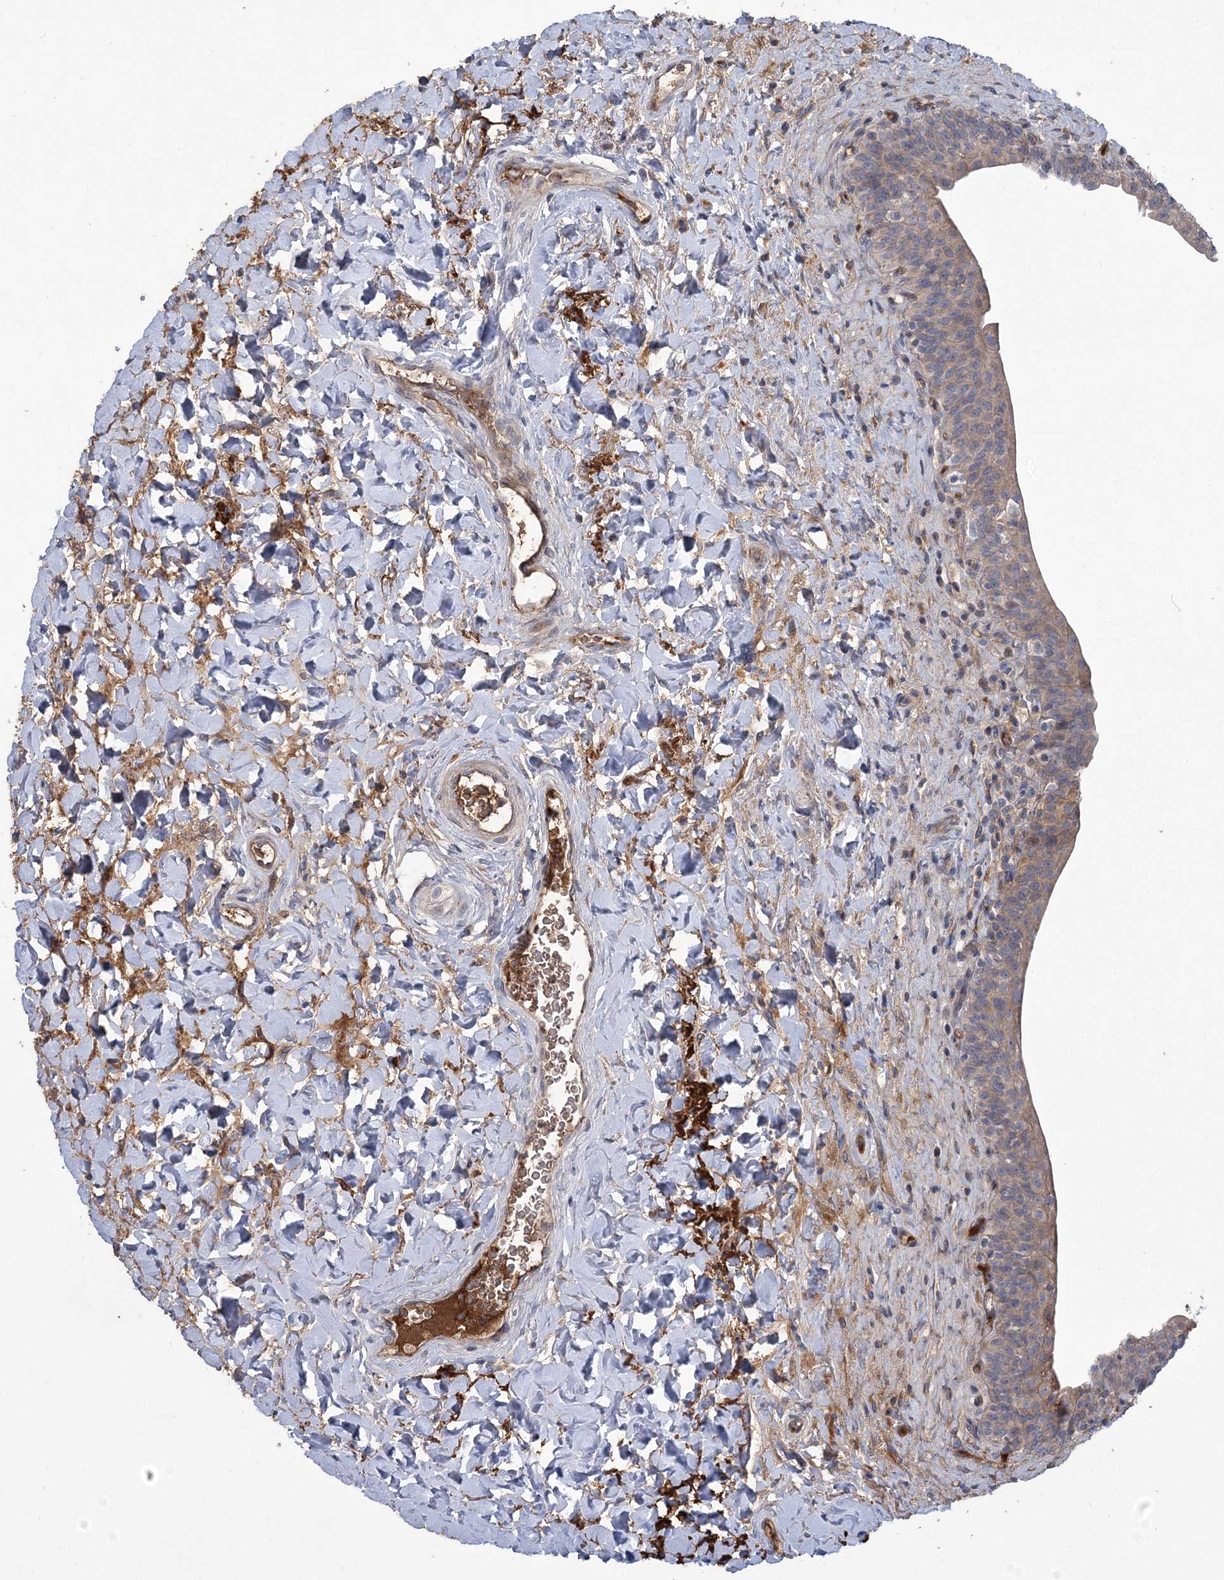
{"staining": {"intensity": "weak", "quantity": ">75%", "location": "cytoplasmic/membranous"}, "tissue": "urinary bladder", "cell_type": "Urothelial cells", "image_type": "normal", "snomed": [{"axis": "morphology", "description": "Normal tissue, NOS"}, {"axis": "topography", "description": "Urinary bladder"}], "caption": "High-power microscopy captured an IHC micrograph of normal urinary bladder, revealing weak cytoplasmic/membranous positivity in about >75% of urothelial cells.", "gene": "WBP1L", "patient": {"sex": "male", "age": 83}}